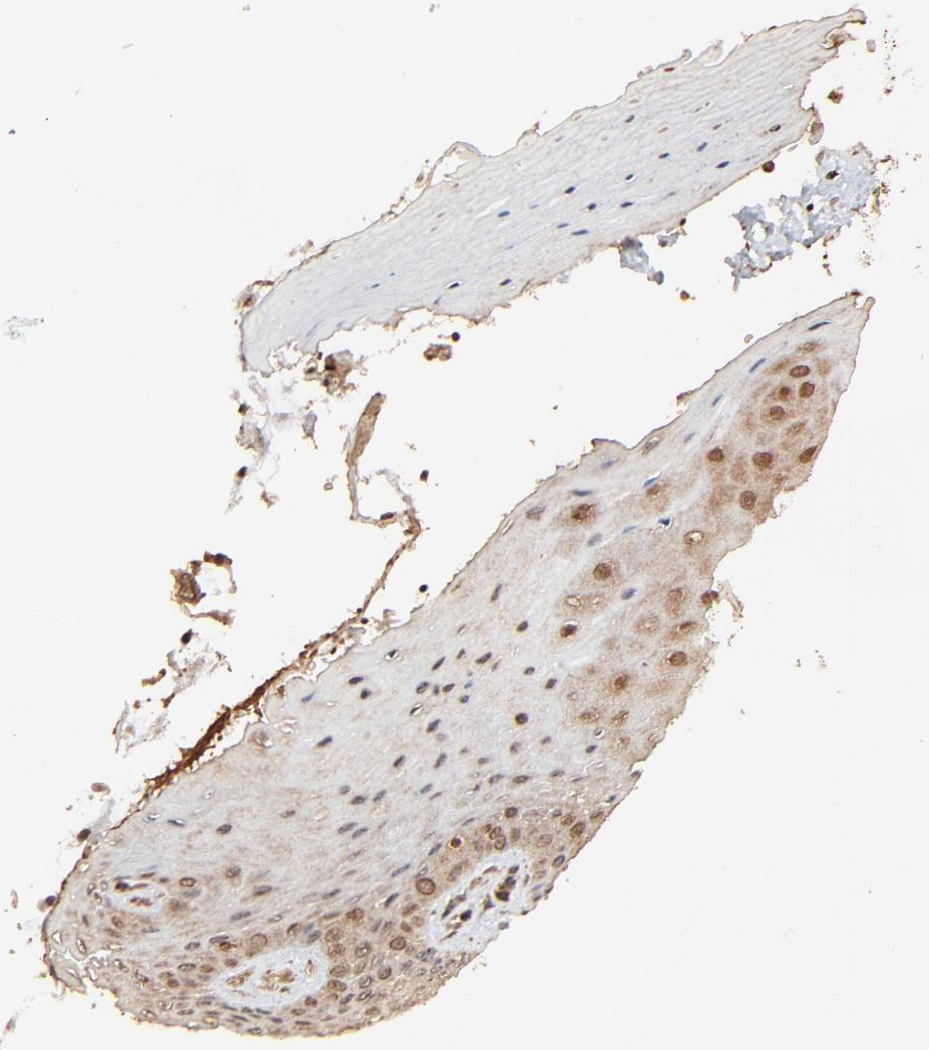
{"staining": {"intensity": "weak", "quantity": ">75%", "location": "nuclear"}, "tissue": "cervix", "cell_type": "Glandular cells", "image_type": "normal", "snomed": [{"axis": "morphology", "description": "Normal tissue, NOS"}, {"axis": "topography", "description": "Cervix"}], "caption": "Brown immunohistochemical staining in unremarkable cervix exhibits weak nuclear staining in about >75% of glandular cells. The protein of interest is stained brown, and the nuclei are stained in blue (DAB (3,3'-diaminobenzidine) IHC with brightfield microscopy, high magnification).", "gene": "FAM227A", "patient": {"sex": "female", "age": 55}}